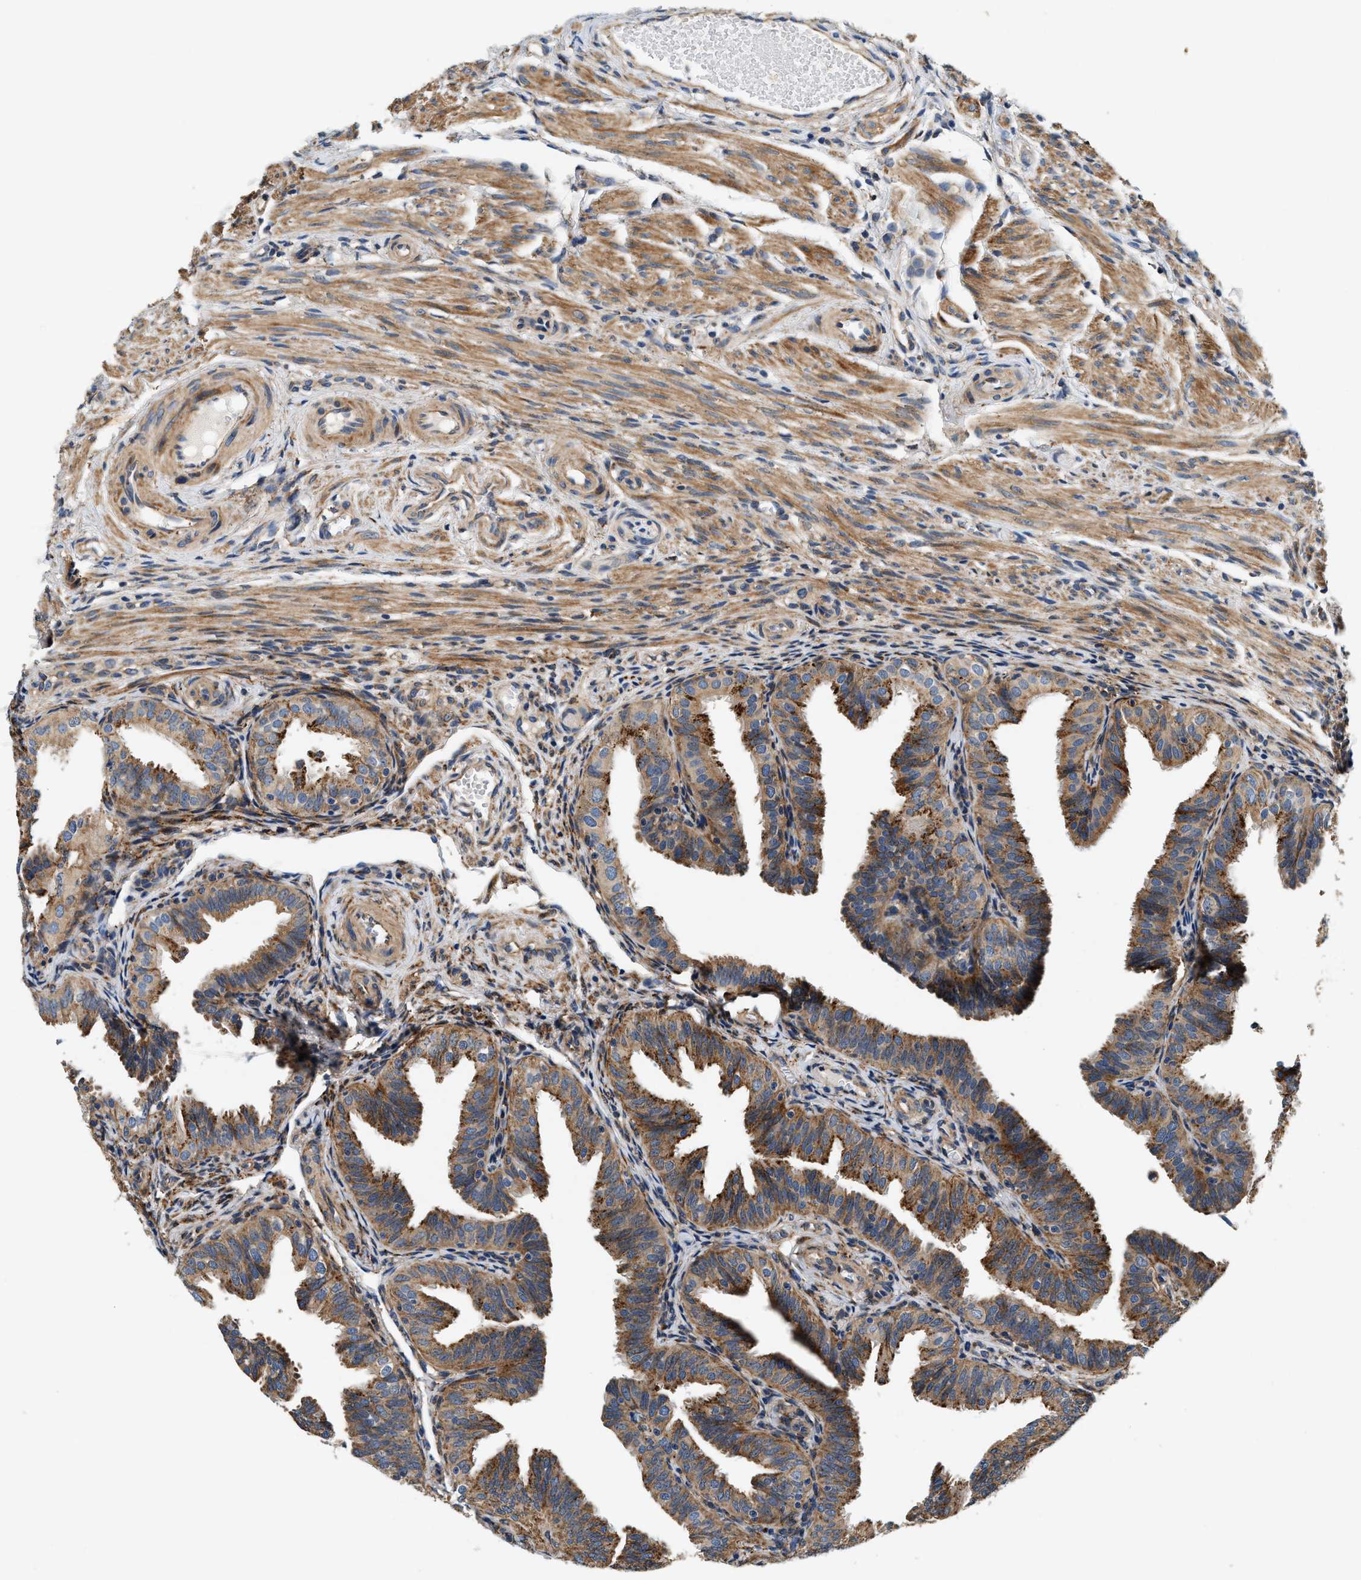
{"staining": {"intensity": "moderate", "quantity": ">75%", "location": "cytoplasmic/membranous"}, "tissue": "fallopian tube", "cell_type": "Glandular cells", "image_type": "normal", "snomed": [{"axis": "morphology", "description": "Normal tissue, NOS"}, {"axis": "topography", "description": "Fallopian tube"}], "caption": "IHC photomicrograph of normal human fallopian tube stained for a protein (brown), which displays medium levels of moderate cytoplasmic/membranous staining in approximately >75% of glandular cells.", "gene": "DUSP10", "patient": {"sex": "female", "age": 35}}